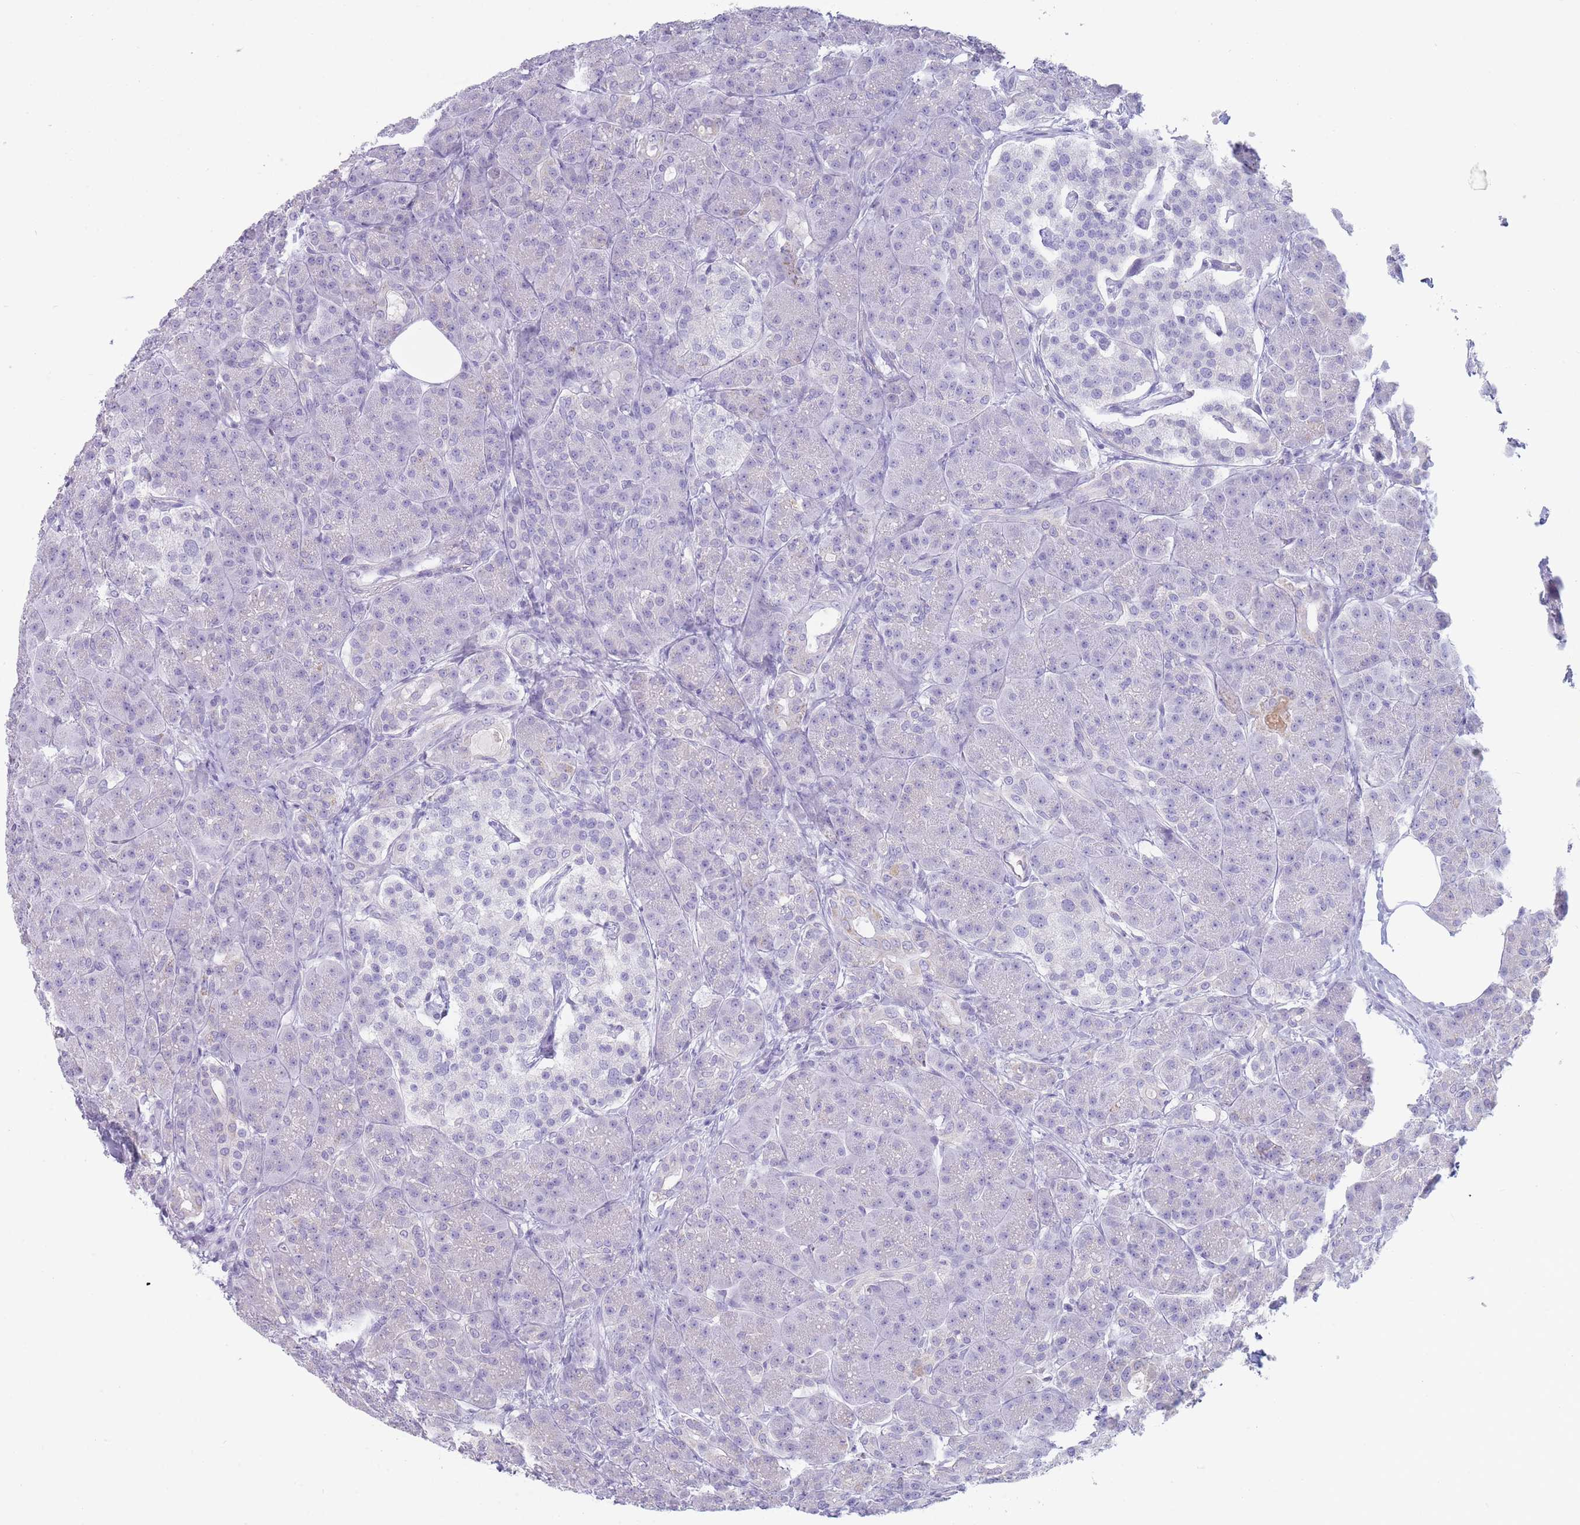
{"staining": {"intensity": "negative", "quantity": "none", "location": "none"}, "tissue": "pancreas", "cell_type": "Exocrine glandular cells", "image_type": "normal", "snomed": [{"axis": "morphology", "description": "Normal tissue, NOS"}, {"axis": "topography", "description": "Pancreas"}], "caption": "A photomicrograph of human pancreas is negative for staining in exocrine glandular cells. (Immunohistochemistry (ihc), brightfield microscopy, high magnification).", "gene": "GPR12", "patient": {"sex": "male", "age": 63}}